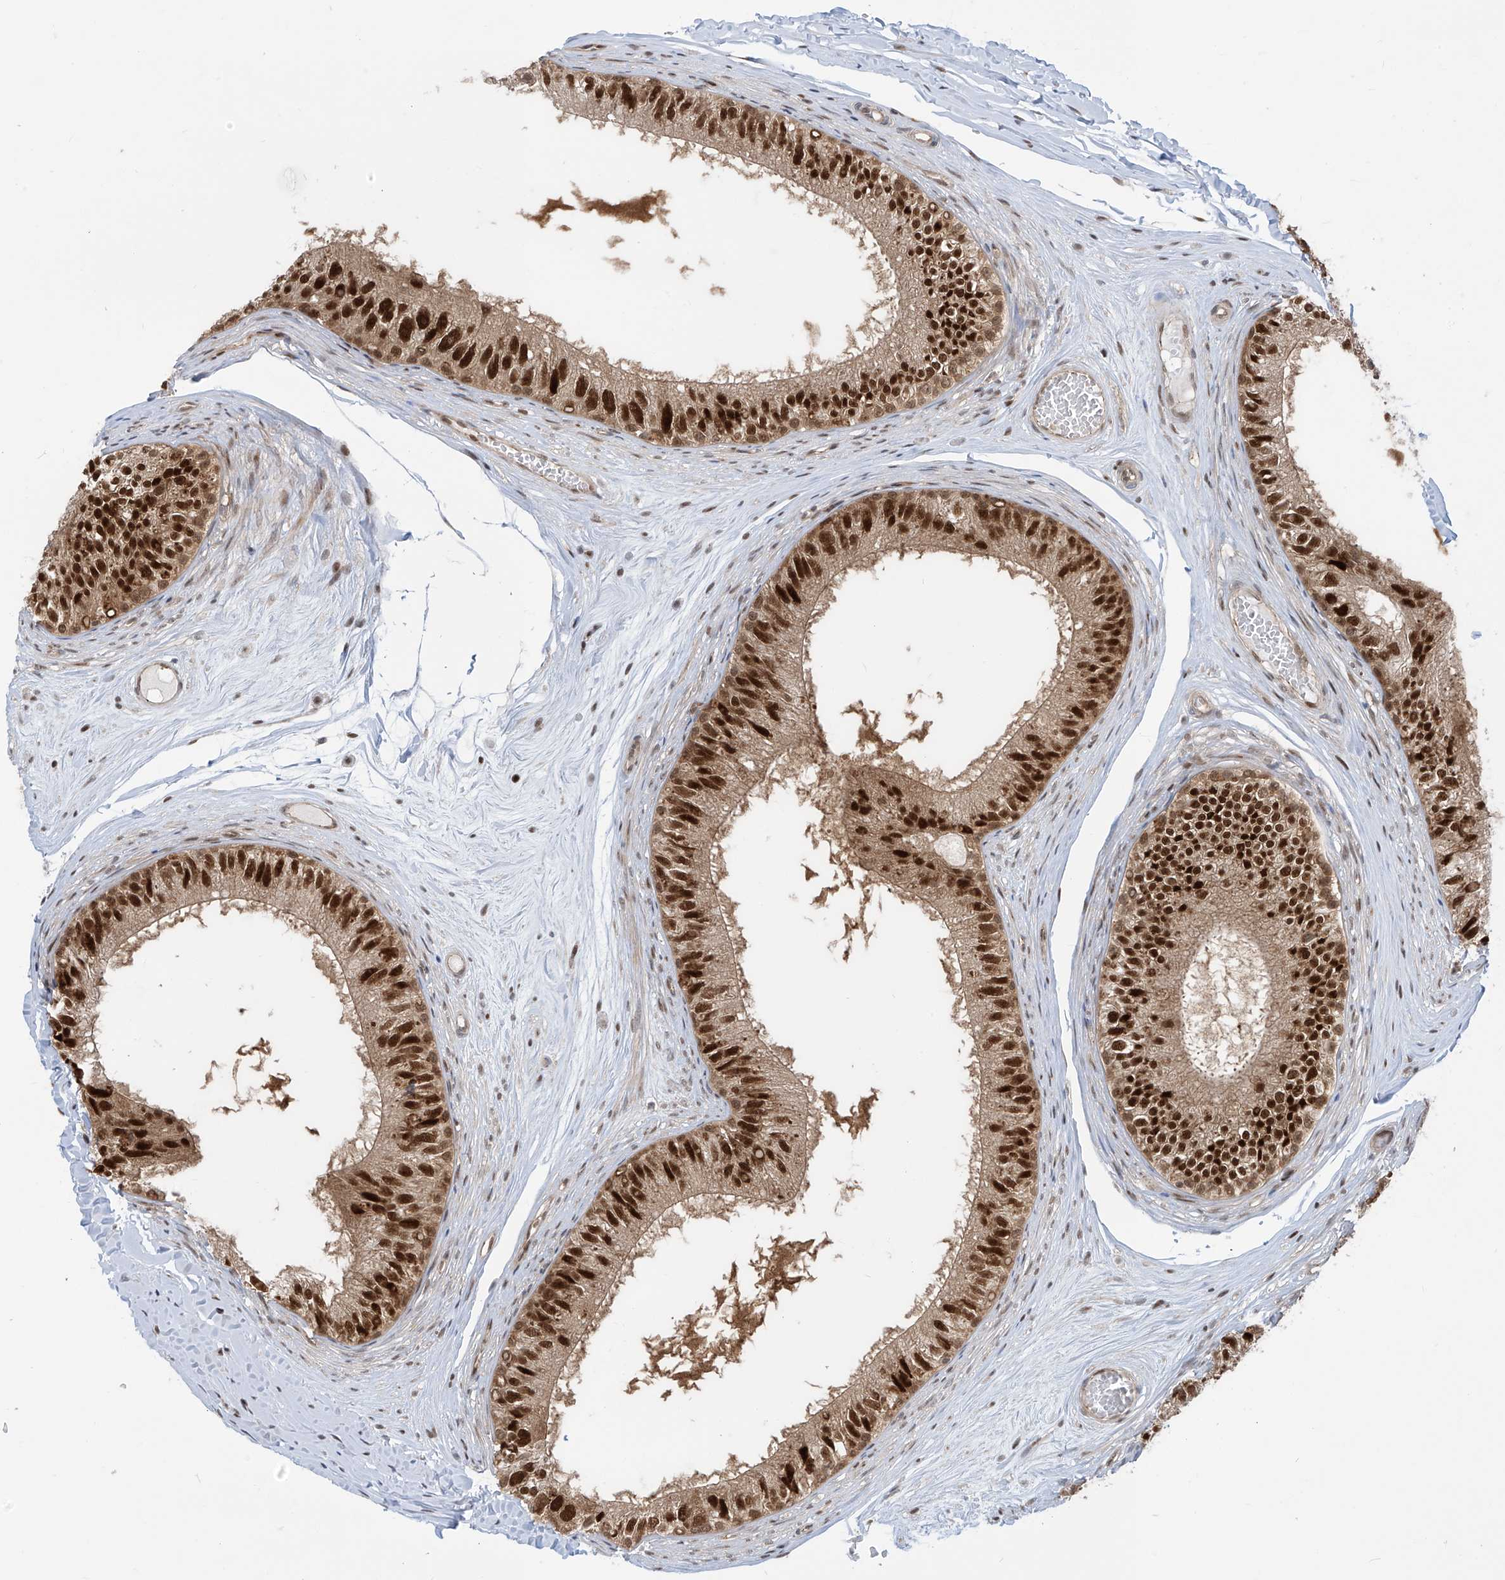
{"staining": {"intensity": "strong", "quantity": ">75%", "location": "cytoplasmic/membranous,nuclear"}, "tissue": "epididymis", "cell_type": "Glandular cells", "image_type": "normal", "snomed": [{"axis": "morphology", "description": "Normal tissue, NOS"}, {"axis": "morphology", "description": "Seminoma in situ"}, {"axis": "topography", "description": "Testis"}, {"axis": "topography", "description": "Epididymis"}], "caption": "Immunohistochemistry (IHC) micrograph of benign human epididymis stained for a protein (brown), which shows high levels of strong cytoplasmic/membranous,nuclear staining in about >75% of glandular cells.", "gene": "LAGE3", "patient": {"sex": "male", "age": 28}}